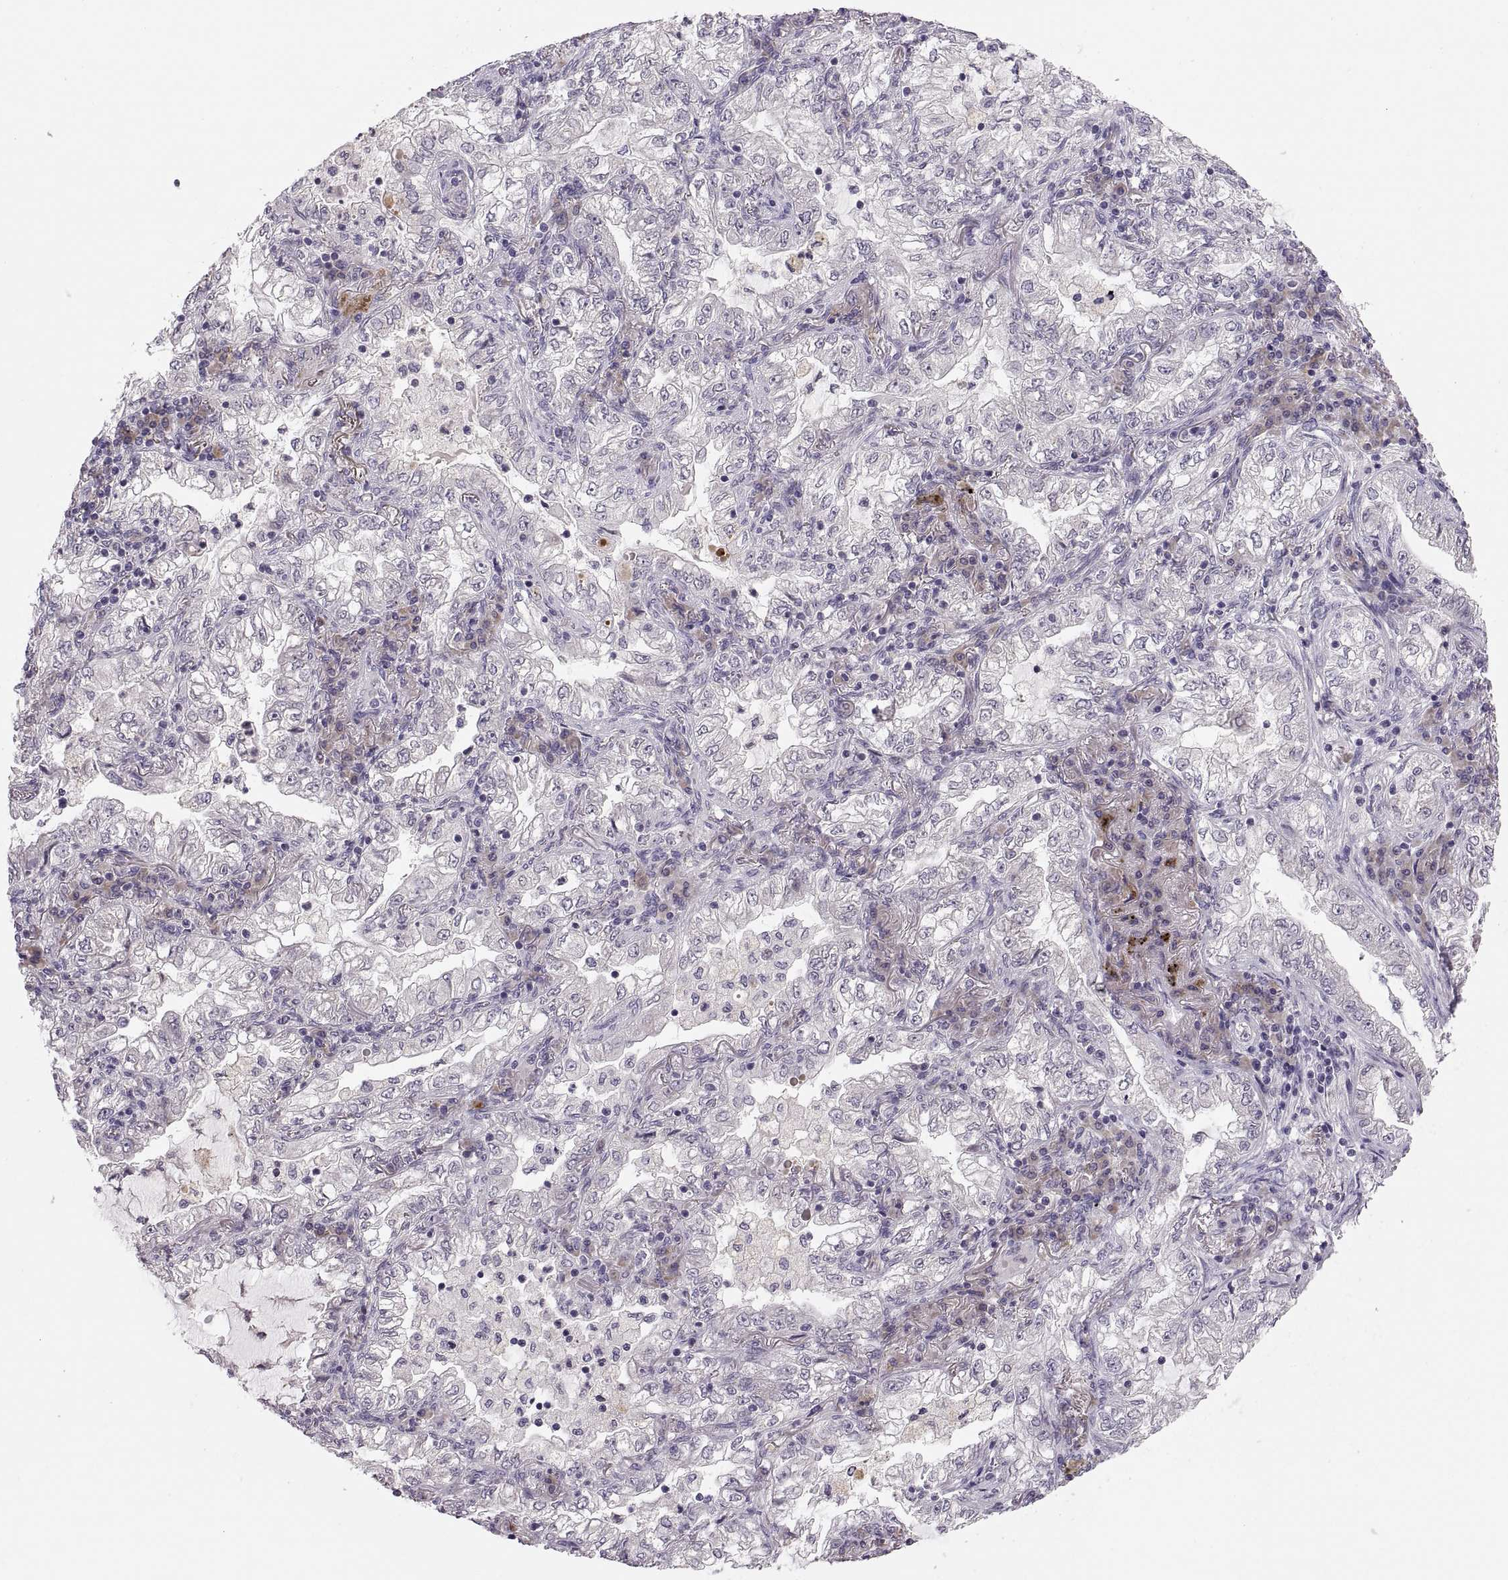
{"staining": {"intensity": "negative", "quantity": "none", "location": "none"}, "tissue": "lung cancer", "cell_type": "Tumor cells", "image_type": "cancer", "snomed": [{"axis": "morphology", "description": "Adenocarcinoma, NOS"}, {"axis": "topography", "description": "Lung"}], "caption": "The image exhibits no staining of tumor cells in lung cancer (adenocarcinoma).", "gene": "ADH6", "patient": {"sex": "female", "age": 73}}